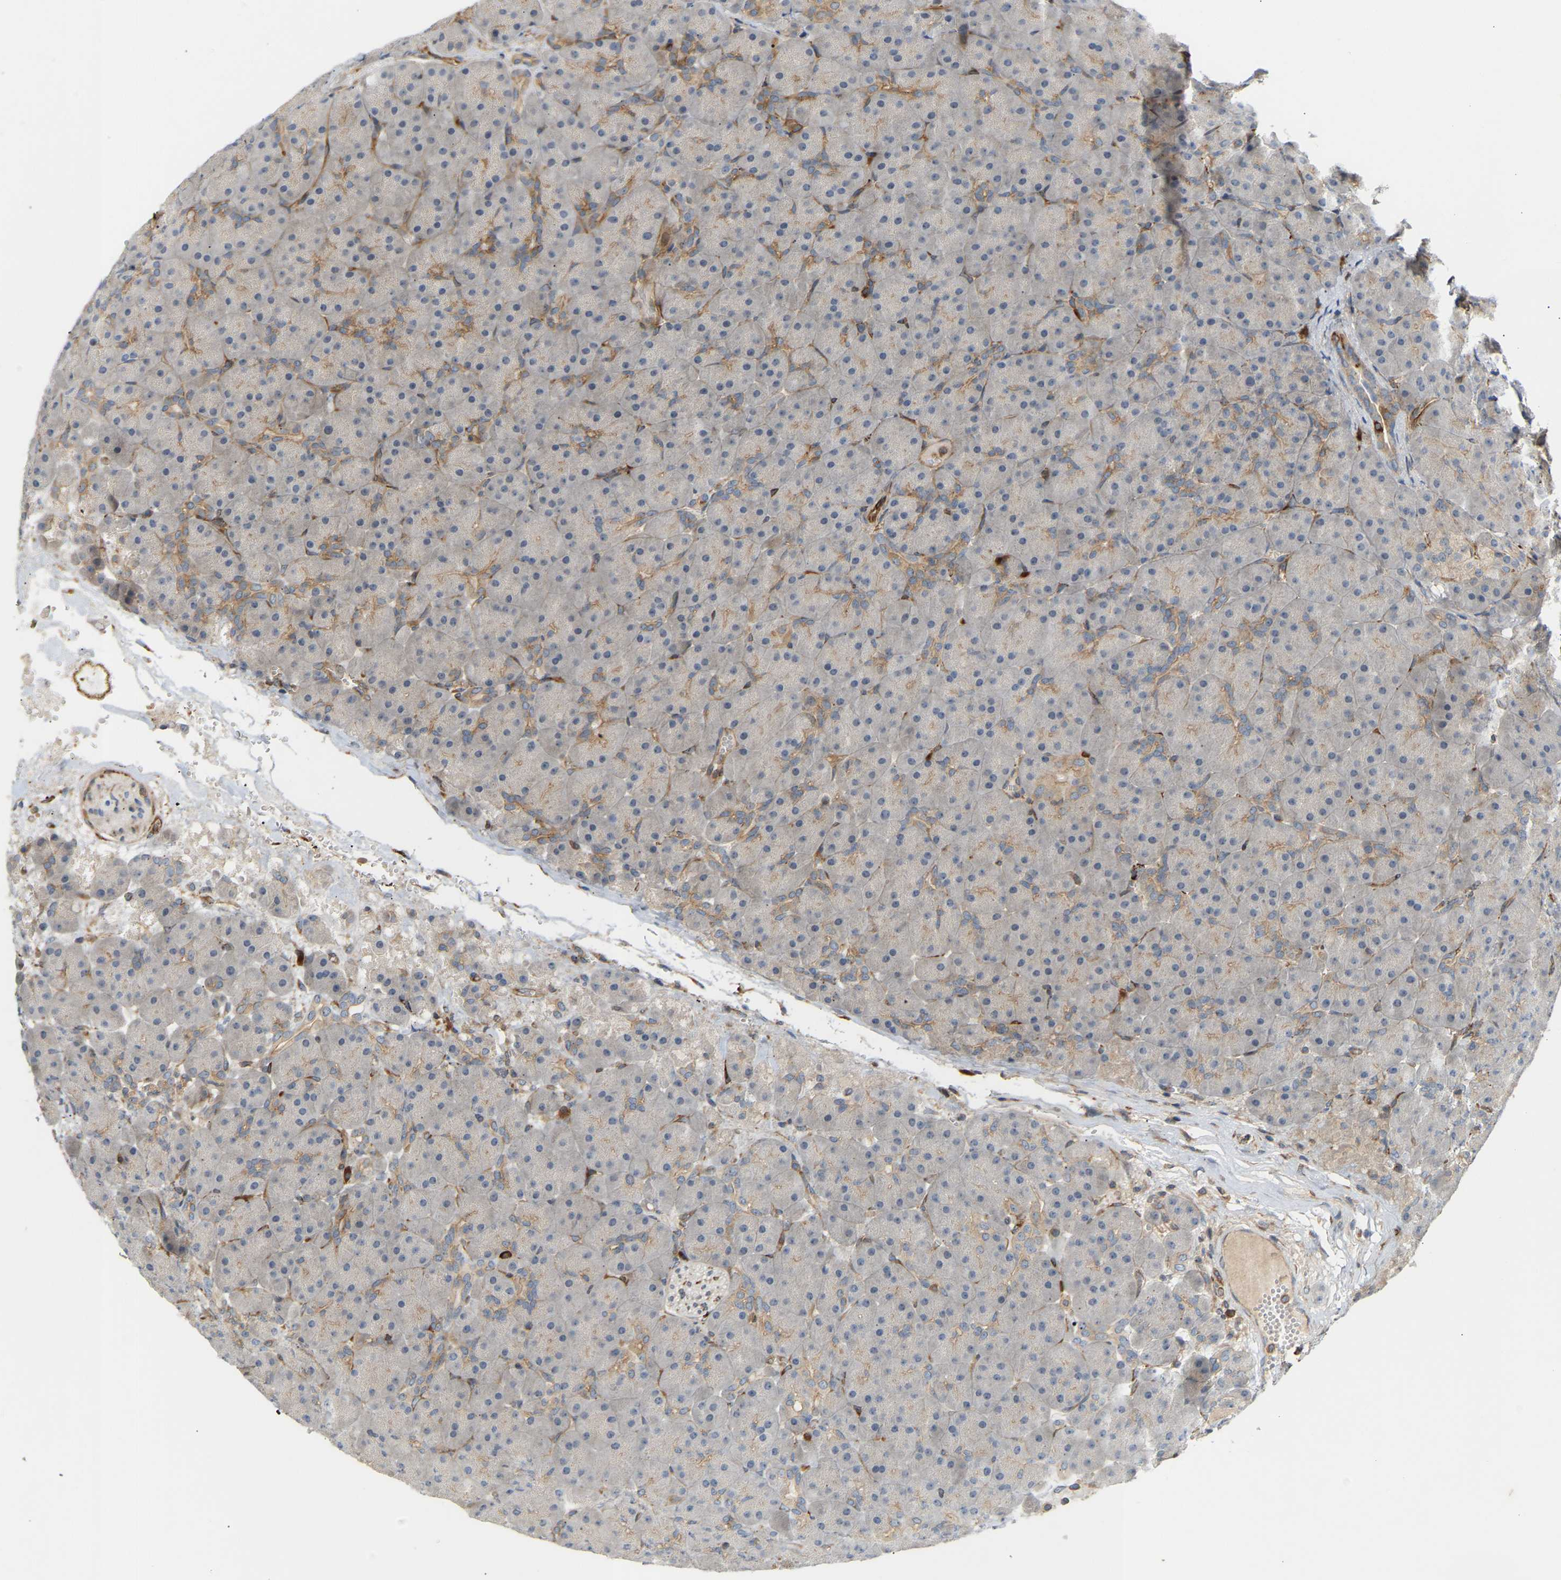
{"staining": {"intensity": "moderate", "quantity": "<25%", "location": "cytoplasmic/membranous"}, "tissue": "pancreas", "cell_type": "Exocrine glandular cells", "image_type": "normal", "snomed": [{"axis": "morphology", "description": "Normal tissue, NOS"}, {"axis": "topography", "description": "Pancreas"}], "caption": "High-power microscopy captured an IHC image of benign pancreas, revealing moderate cytoplasmic/membranous positivity in approximately <25% of exocrine glandular cells.", "gene": "PLCG2", "patient": {"sex": "male", "age": 66}}